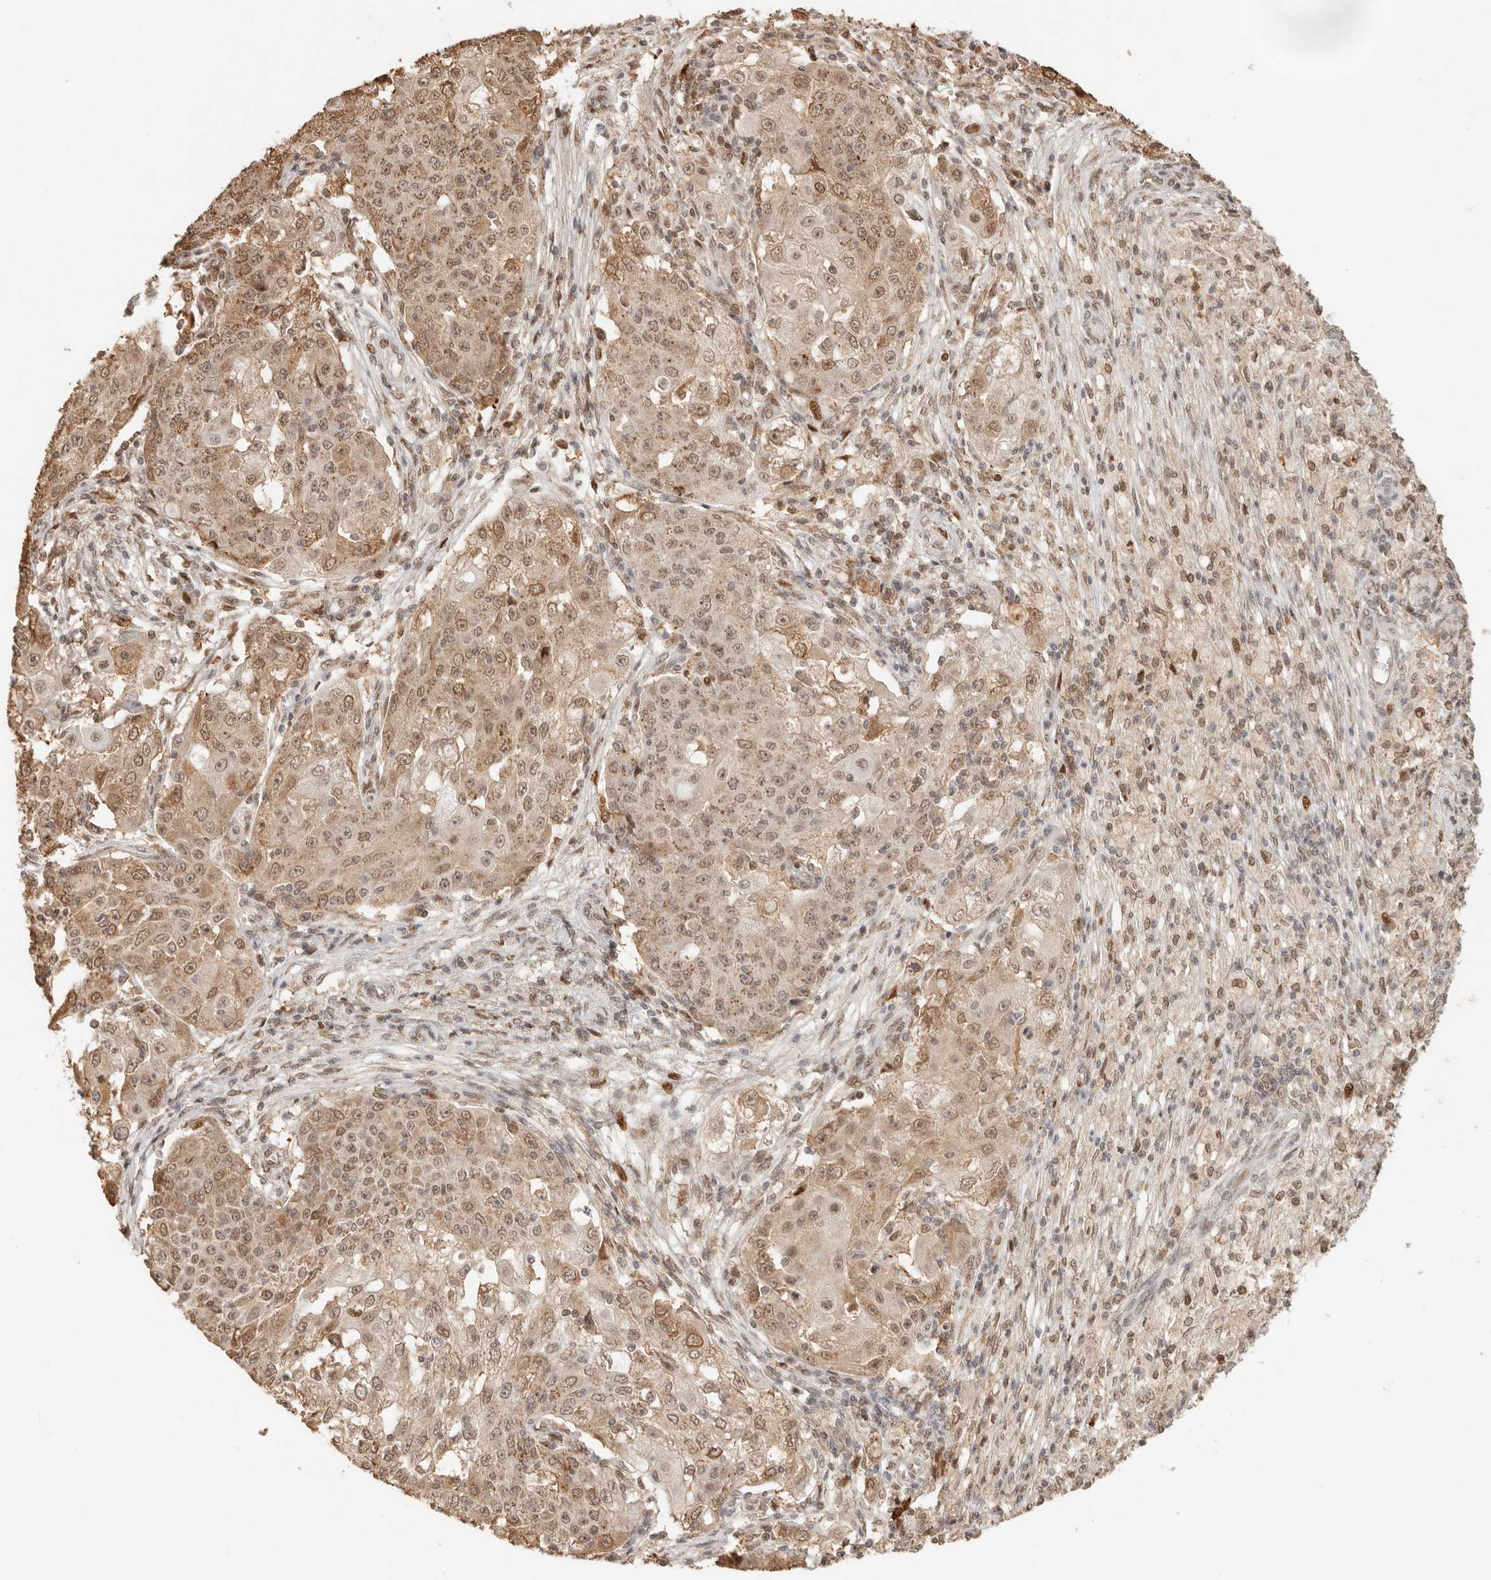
{"staining": {"intensity": "moderate", "quantity": ">75%", "location": "nuclear"}, "tissue": "ovarian cancer", "cell_type": "Tumor cells", "image_type": "cancer", "snomed": [{"axis": "morphology", "description": "Carcinoma, endometroid"}, {"axis": "topography", "description": "Ovary"}], "caption": "A photomicrograph of human endometroid carcinoma (ovarian) stained for a protein exhibits moderate nuclear brown staining in tumor cells.", "gene": "NPAS2", "patient": {"sex": "female", "age": 42}}